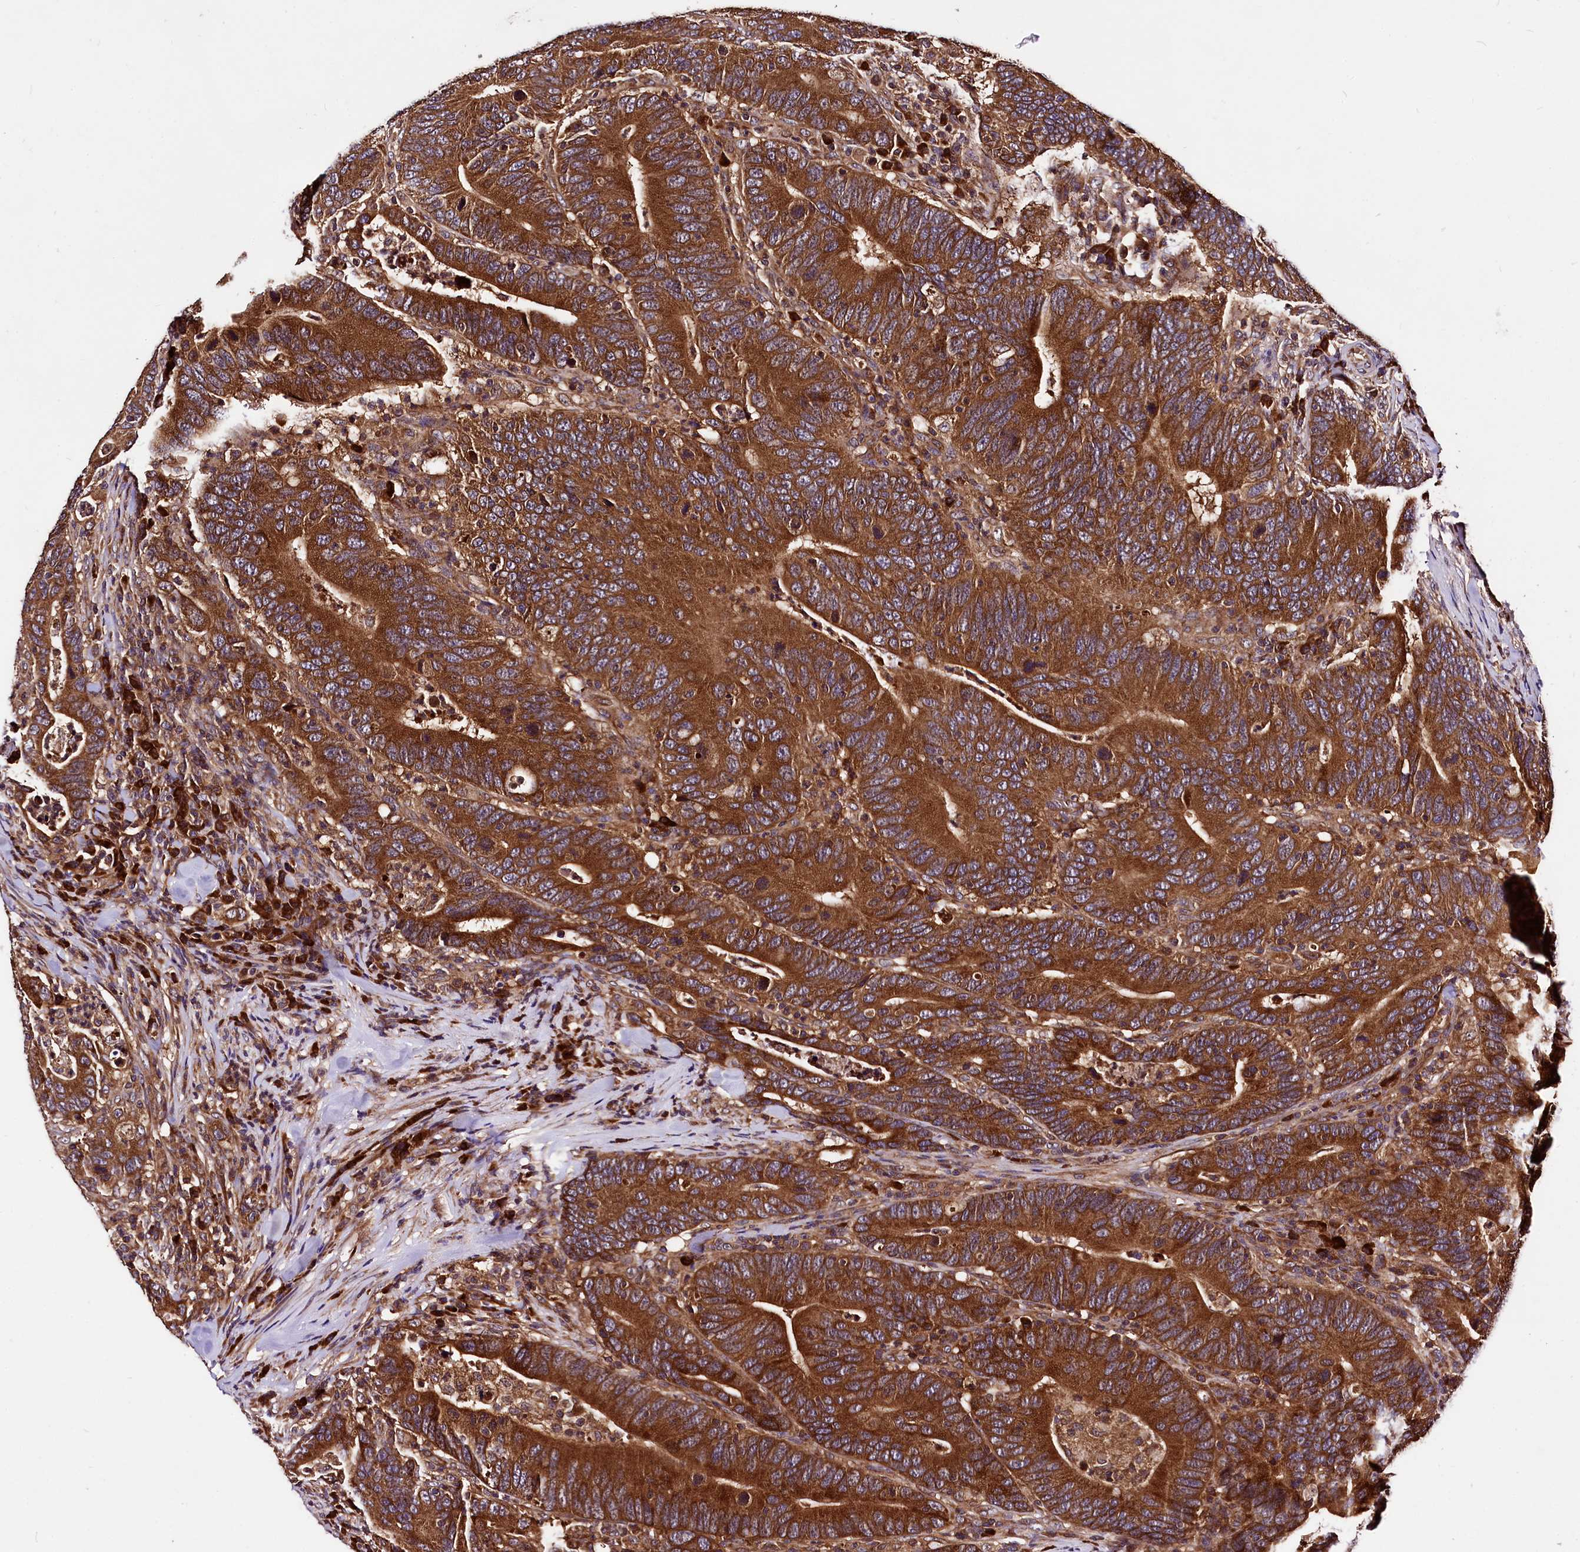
{"staining": {"intensity": "strong", "quantity": ">75%", "location": "cytoplasmic/membranous"}, "tissue": "colorectal cancer", "cell_type": "Tumor cells", "image_type": "cancer", "snomed": [{"axis": "morphology", "description": "Adenocarcinoma, NOS"}, {"axis": "topography", "description": "Colon"}], "caption": "This micrograph exhibits immunohistochemistry staining of human colorectal cancer, with high strong cytoplasmic/membranous staining in about >75% of tumor cells.", "gene": "LRSAM1", "patient": {"sex": "female", "age": 66}}